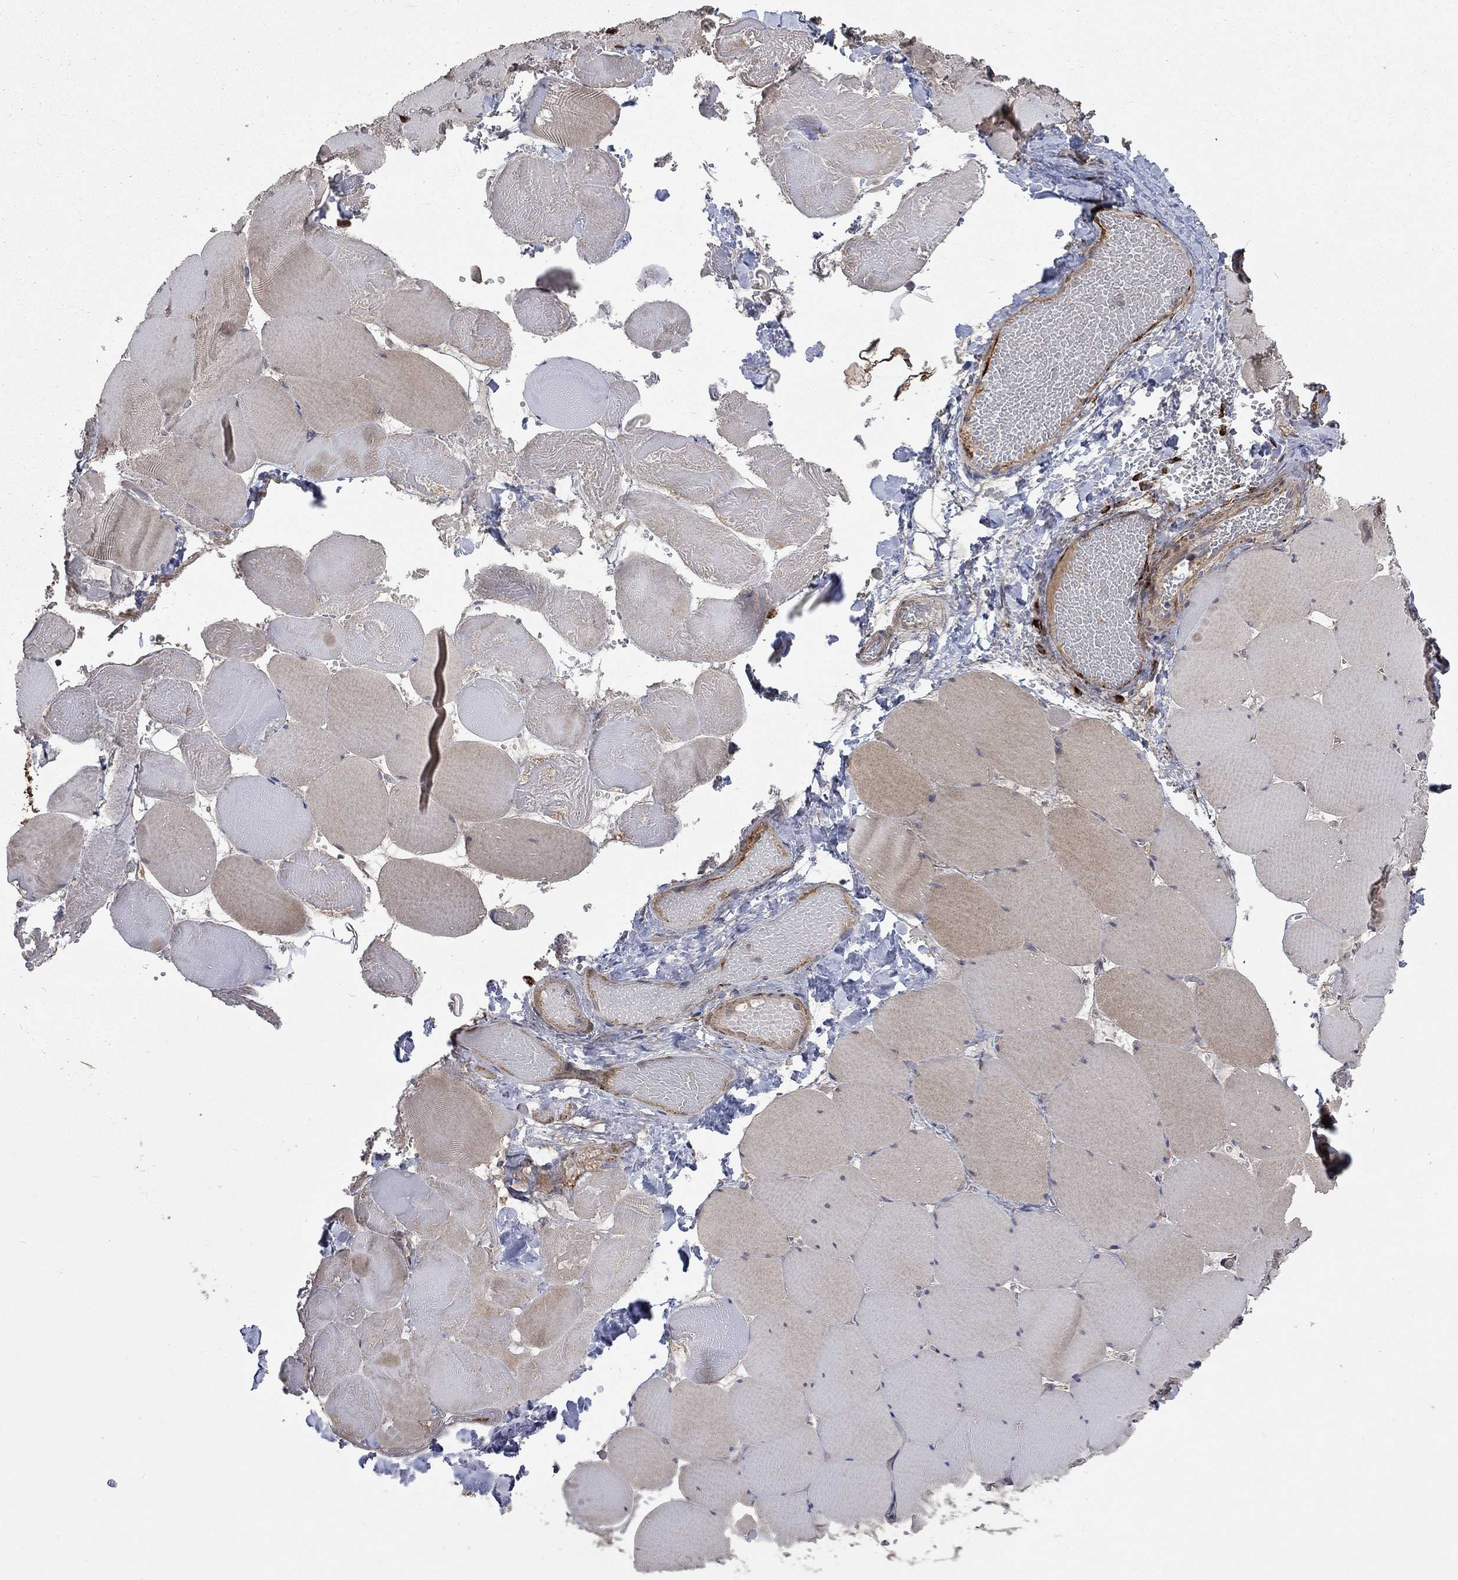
{"staining": {"intensity": "negative", "quantity": "none", "location": "none"}, "tissue": "skeletal muscle", "cell_type": "Myocytes", "image_type": "normal", "snomed": [{"axis": "morphology", "description": "Normal tissue, NOS"}, {"axis": "morphology", "description": "Malignant melanoma, Metastatic site"}, {"axis": "topography", "description": "Skeletal muscle"}], "caption": "The immunohistochemistry image has no significant positivity in myocytes of skeletal muscle.", "gene": "VCAN", "patient": {"sex": "male", "age": 50}}